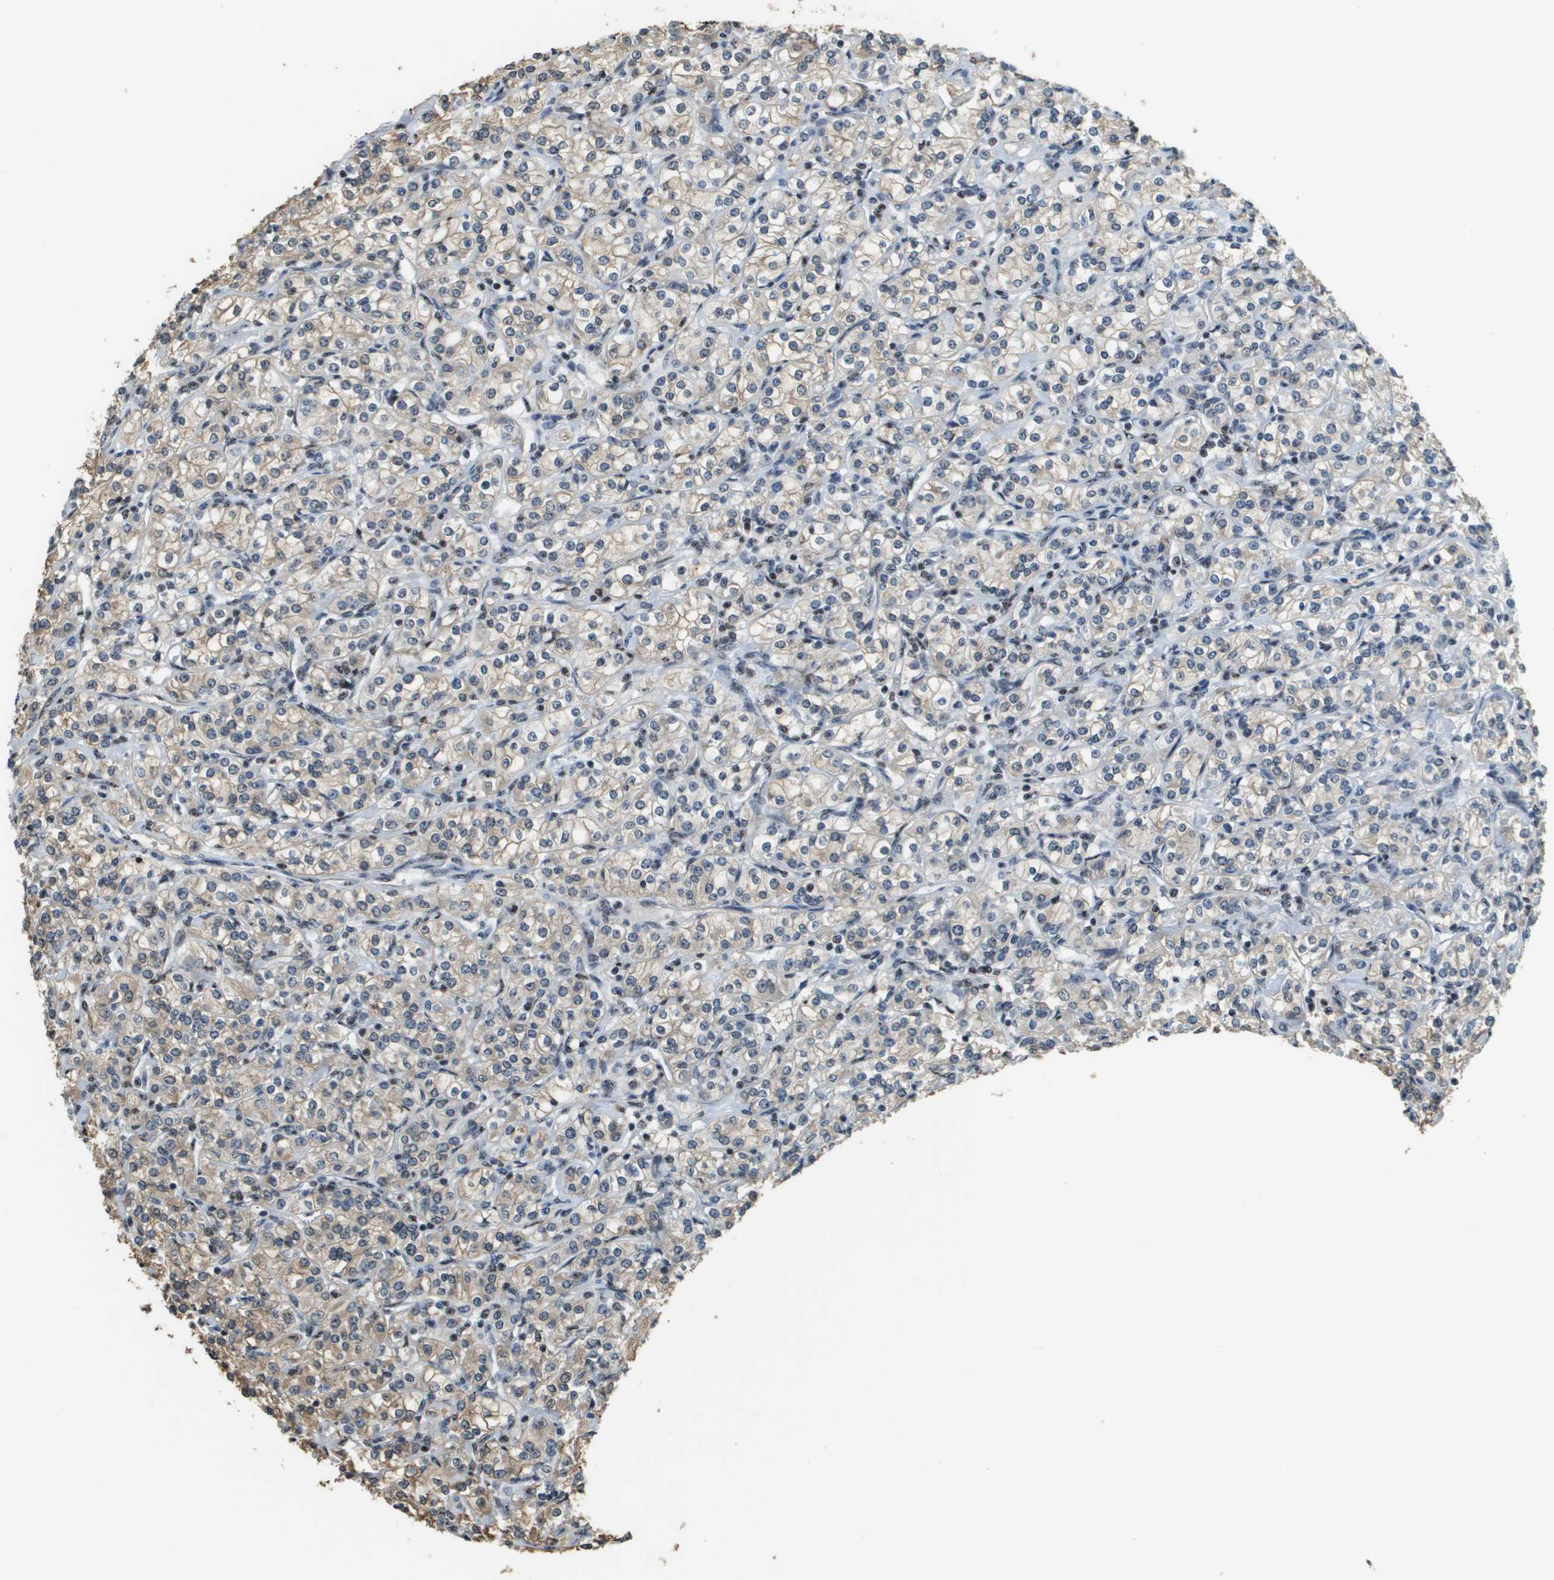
{"staining": {"intensity": "weak", "quantity": "25%-75%", "location": "cytoplasmic/membranous"}, "tissue": "renal cancer", "cell_type": "Tumor cells", "image_type": "cancer", "snomed": [{"axis": "morphology", "description": "Adenocarcinoma, NOS"}, {"axis": "topography", "description": "Kidney"}], "caption": "Brown immunohistochemical staining in human renal adenocarcinoma displays weak cytoplasmic/membranous positivity in approximately 25%-75% of tumor cells.", "gene": "SP100", "patient": {"sex": "male", "age": 77}}